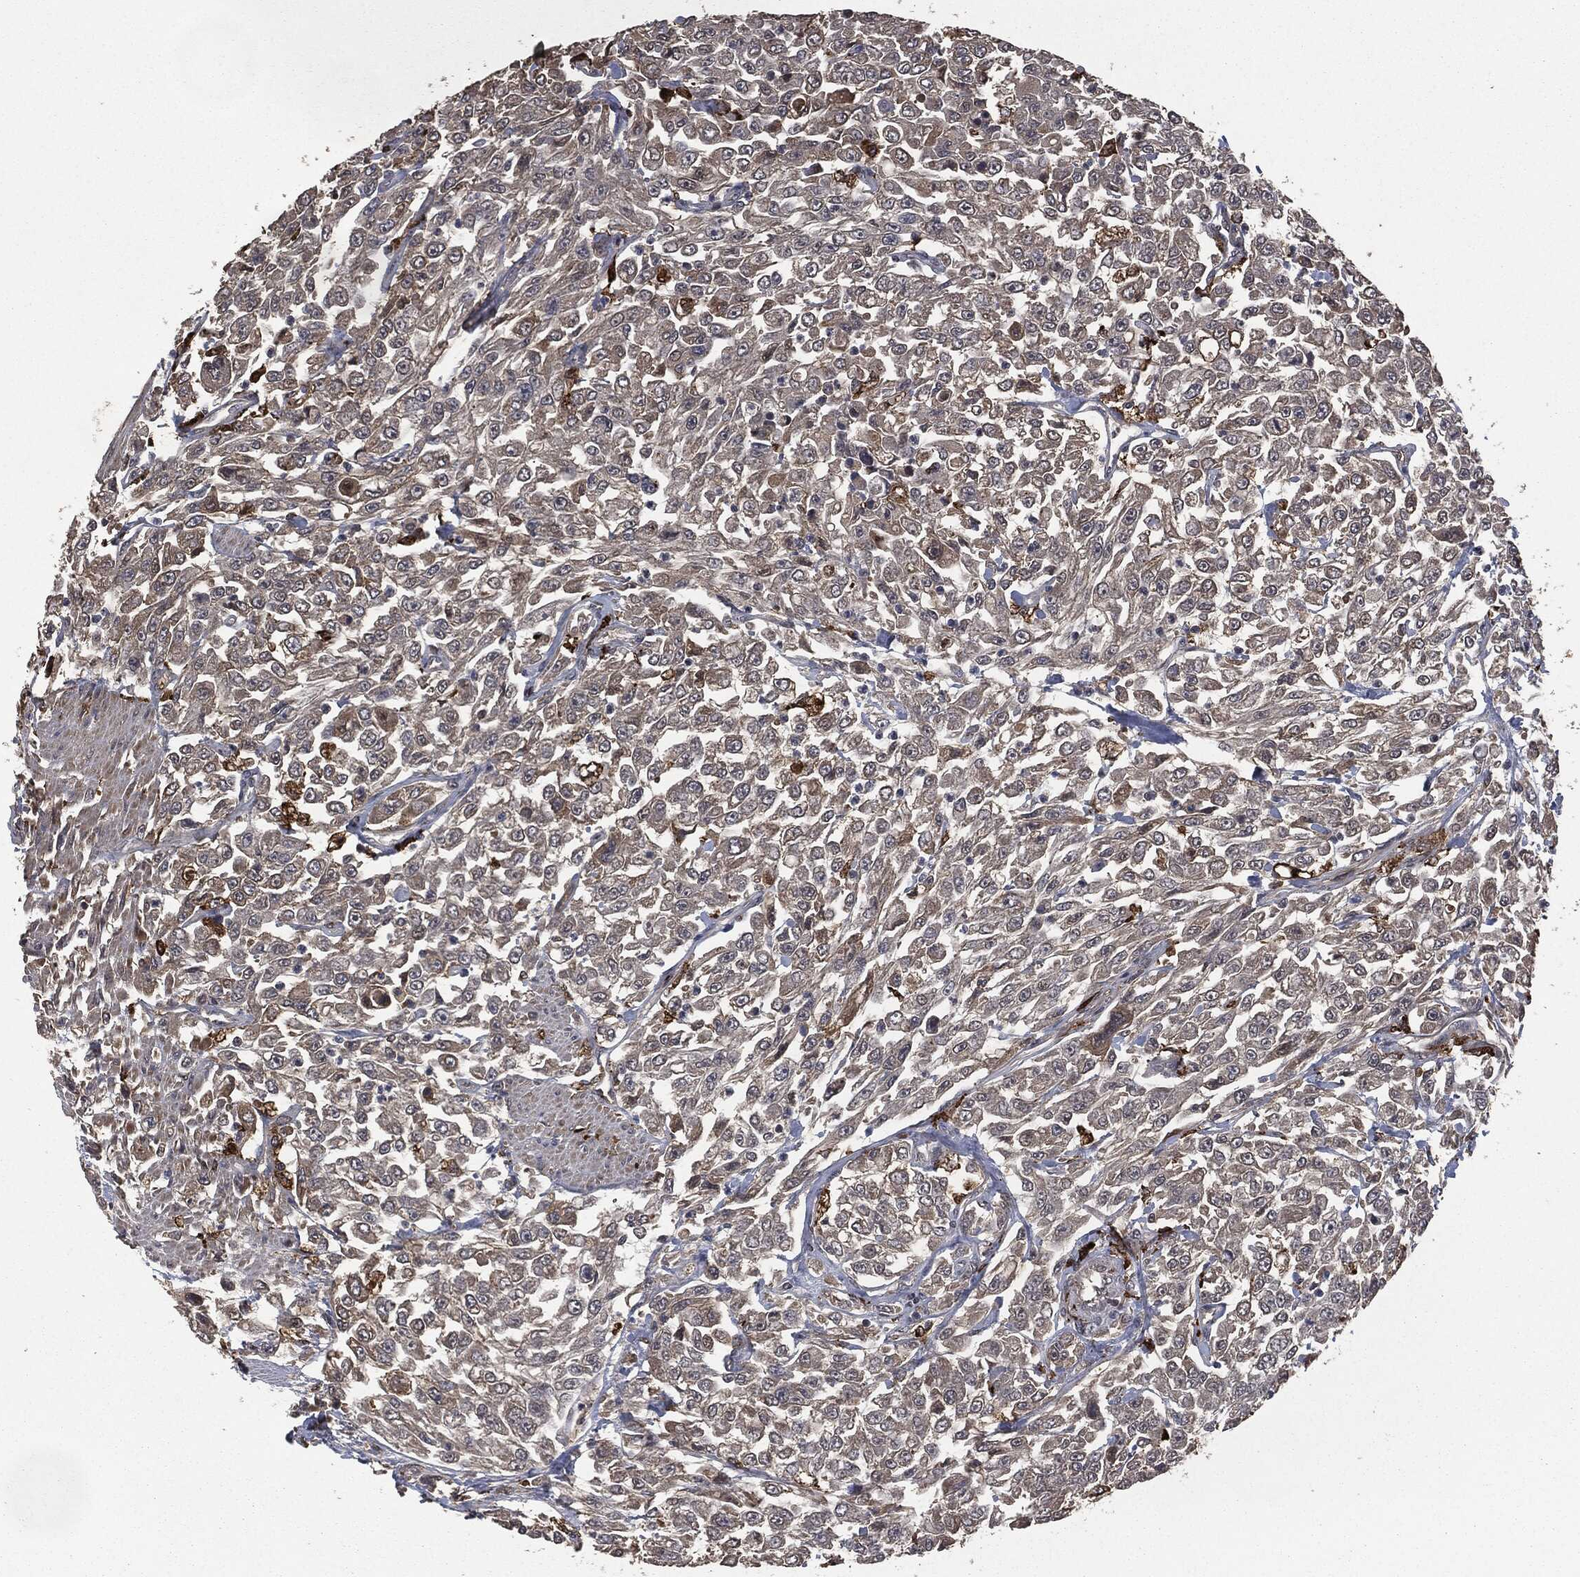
{"staining": {"intensity": "negative", "quantity": "none", "location": "none"}, "tissue": "urothelial cancer", "cell_type": "Tumor cells", "image_type": "cancer", "snomed": [{"axis": "morphology", "description": "Urothelial carcinoma, High grade"}, {"axis": "topography", "description": "Urinary bladder"}], "caption": "Urothelial cancer was stained to show a protein in brown. There is no significant expression in tumor cells. (Immunohistochemistry, brightfield microscopy, high magnification).", "gene": "CRABP2", "patient": {"sex": "male", "age": 46}}